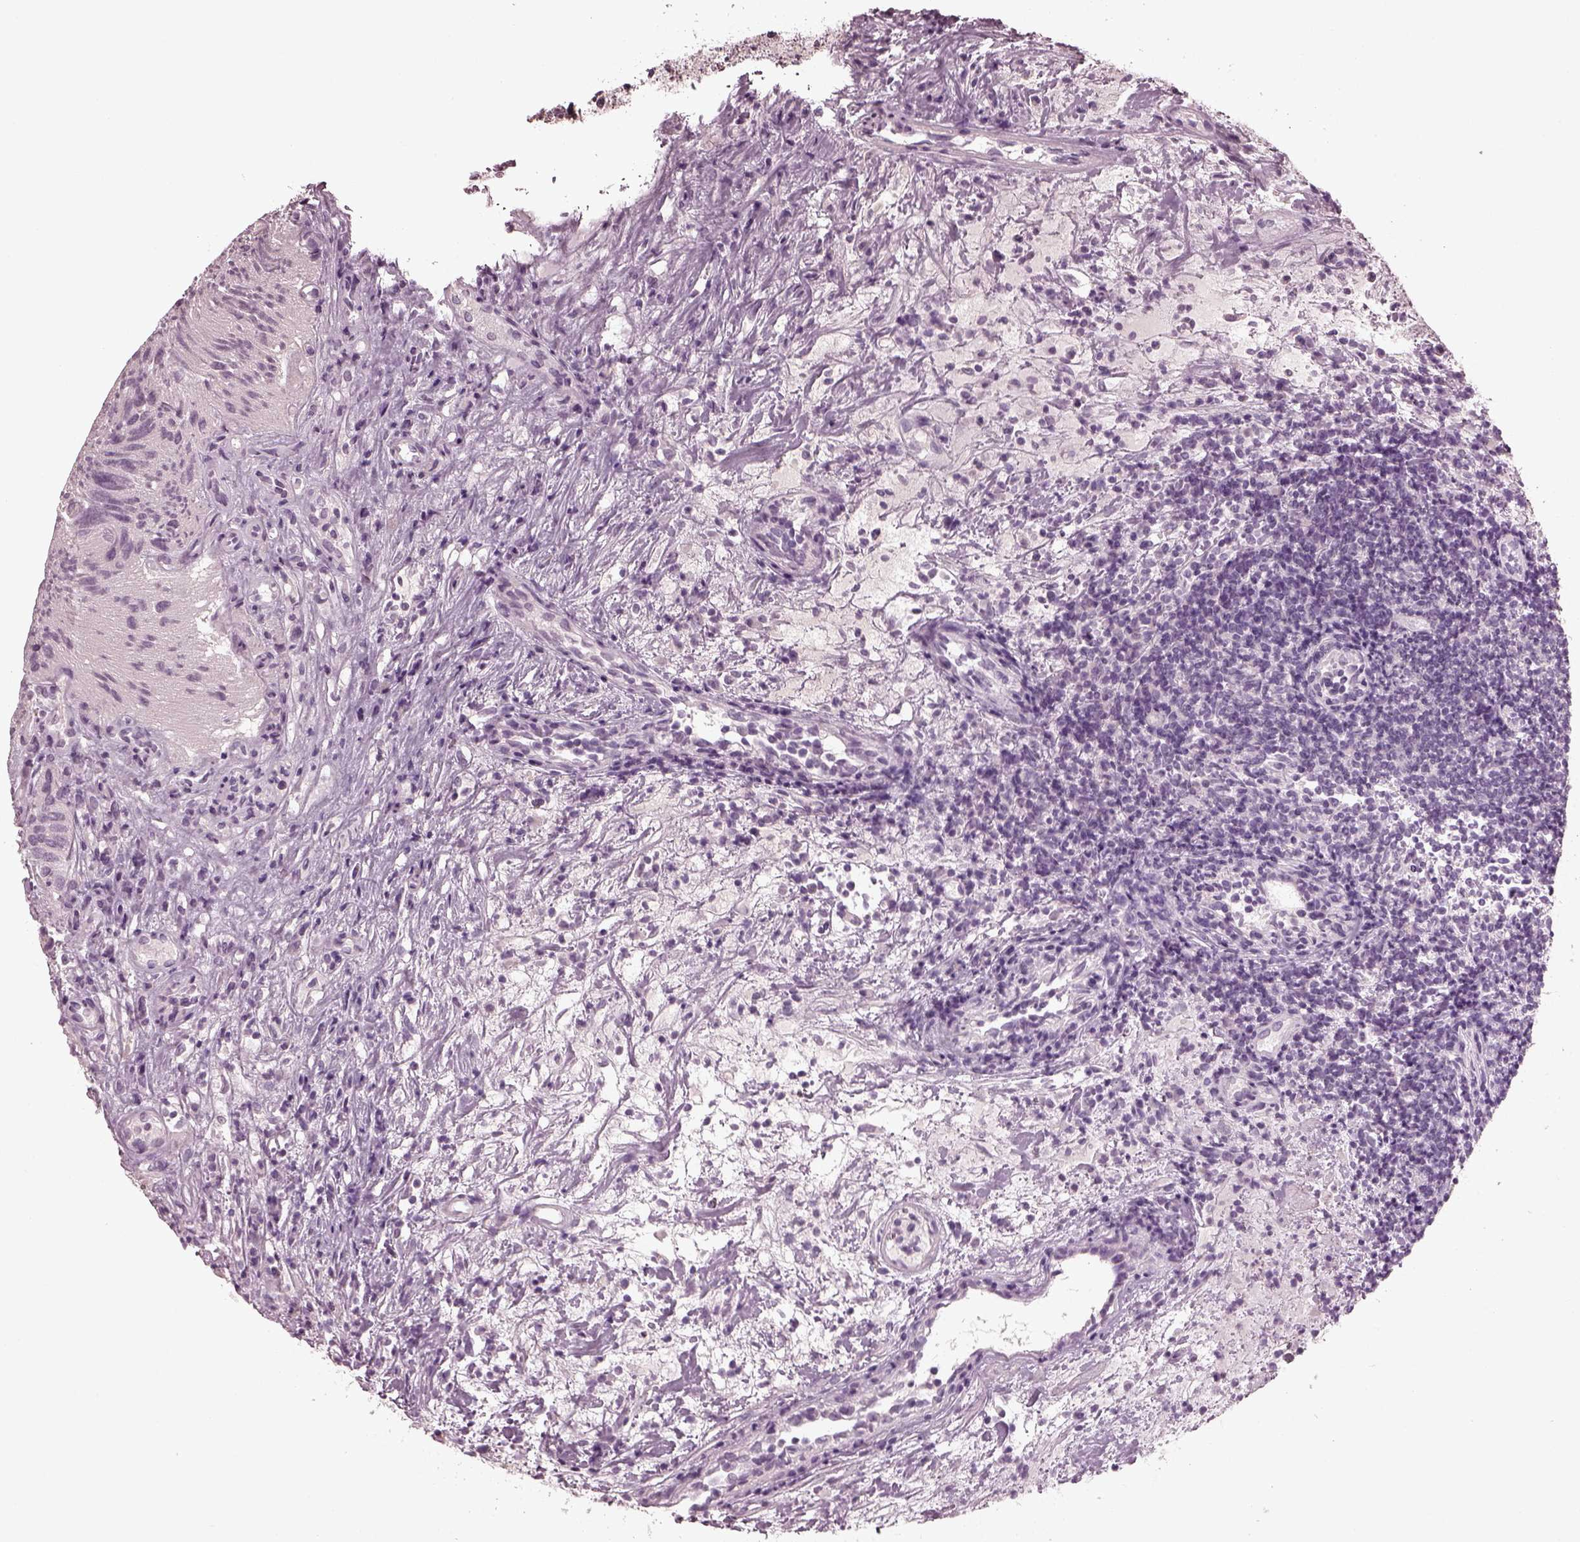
{"staining": {"intensity": "negative", "quantity": "none", "location": "none"}, "tissue": "urothelial cancer", "cell_type": "Tumor cells", "image_type": "cancer", "snomed": [{"axis": "morphology", "description": "Urothelial carcinoma, Low grade"}, {"axis": "topography", "description": "Urinary bladder"}], "caption": "IHC of urothelial cancer reveals no positivity in tumor cells. The staining is performed using DAB brown chromogen with nuclei counter-stained in using hematoxylin.", "gene": "RCVRN", "patient": {"sex": "female", "age": 69}}